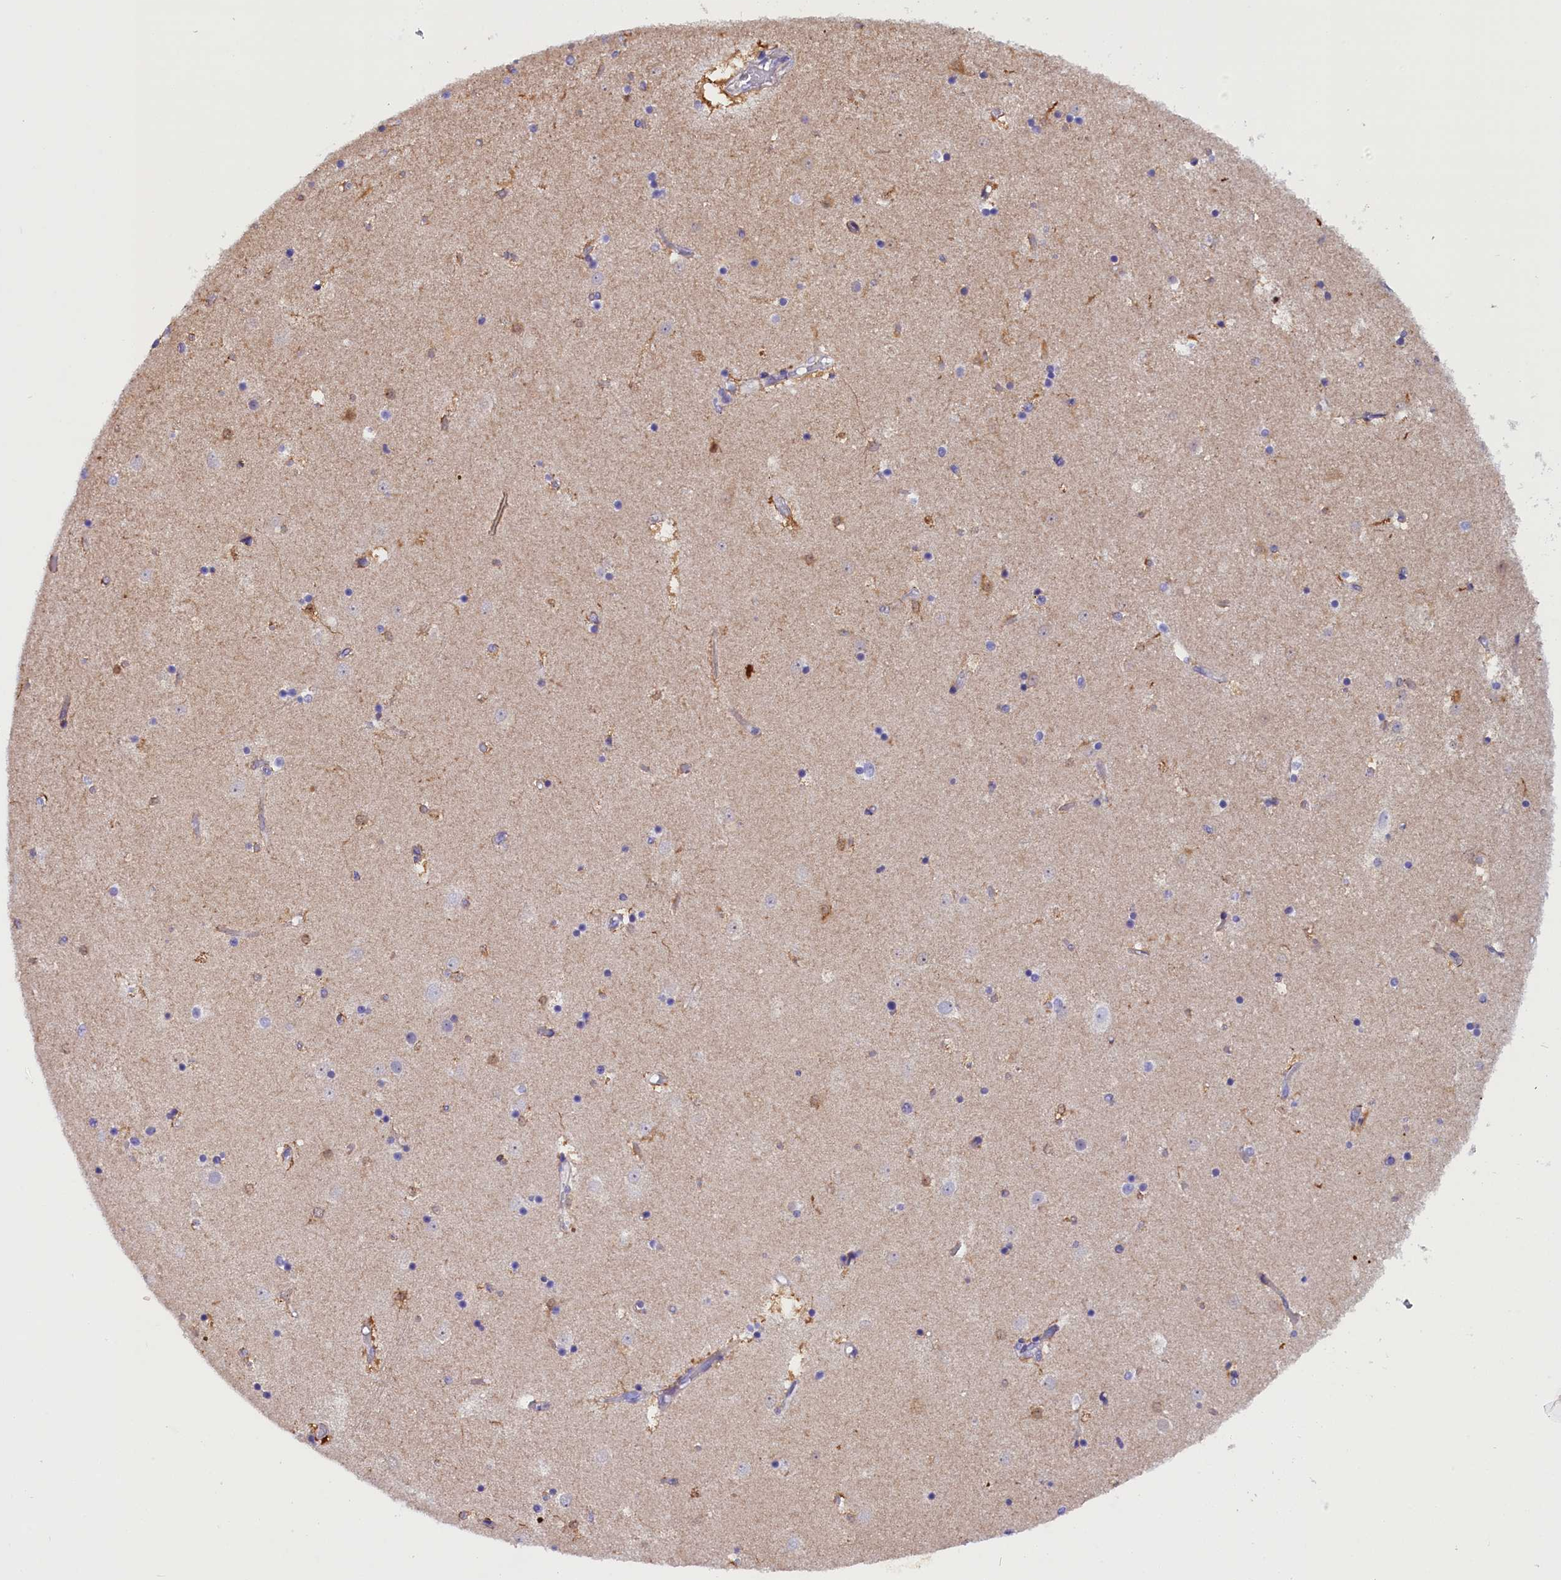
{"staining": {"intensity": "moderate", "quantity": "<25%", "location": "cytoplasmic/membranous,nuclear"}, "tissue": "caudate", "cell_type": "Glial cells", "image_type": "normal", "snomed": [{"axis": "morphology", "description": "Normal tissue, NOS"}, {"axis": "topography", "description": "Lateral ventricle wall"}], "caption": "Normal caudate displays moderate cytoplasmic/membranous,nuclear positivity in about <25% of glial cells The protein of interest is shown in brown color, while the nuclei are stained blue..", "gene": "RTTN", "patient": {"sex": "female", "age": 52}}